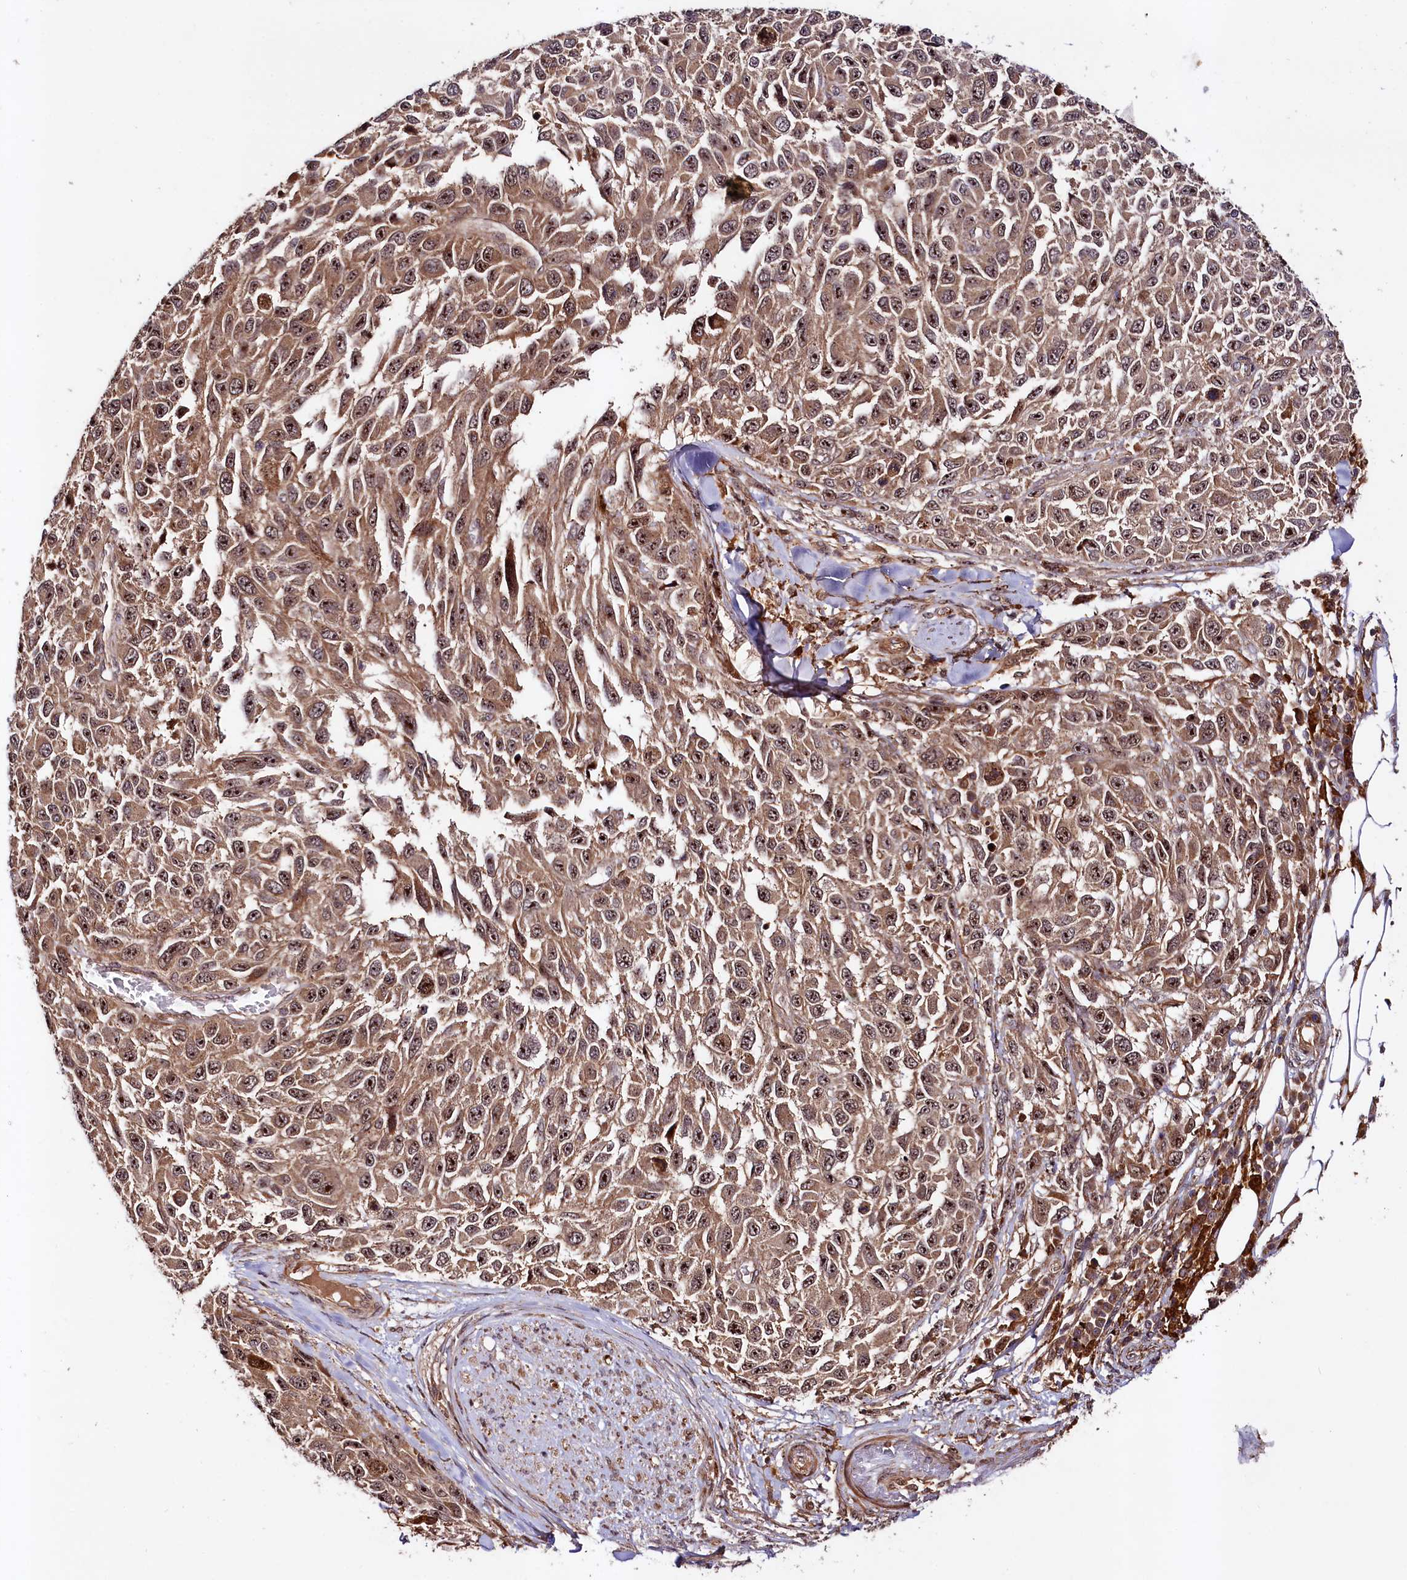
{"staining": {"intensity": "moderate", "quantity": ">75%", "location": "cytoplasmic/membranous,nuclear"}, "tissue": "melanoma", "cell_type": "Tumor cells", "image_type": "cancer", "snomed": [{"axis": "morphology", "description": "Normal tissue, NOS"}, {"axis": "morphology", "description": "Malignant melanoma, NOS"}, {"axis": "topography", "description": "Skin"}], "caption": "Immunohistochemical staining of malignant melanoma demonstrates medium levels of moderate cytoplasmic/membranous and nuclear positivity in about >75% of tumor cells.", "gene": "NEDD1", "patient": {"sex": "female", "age": 96}}